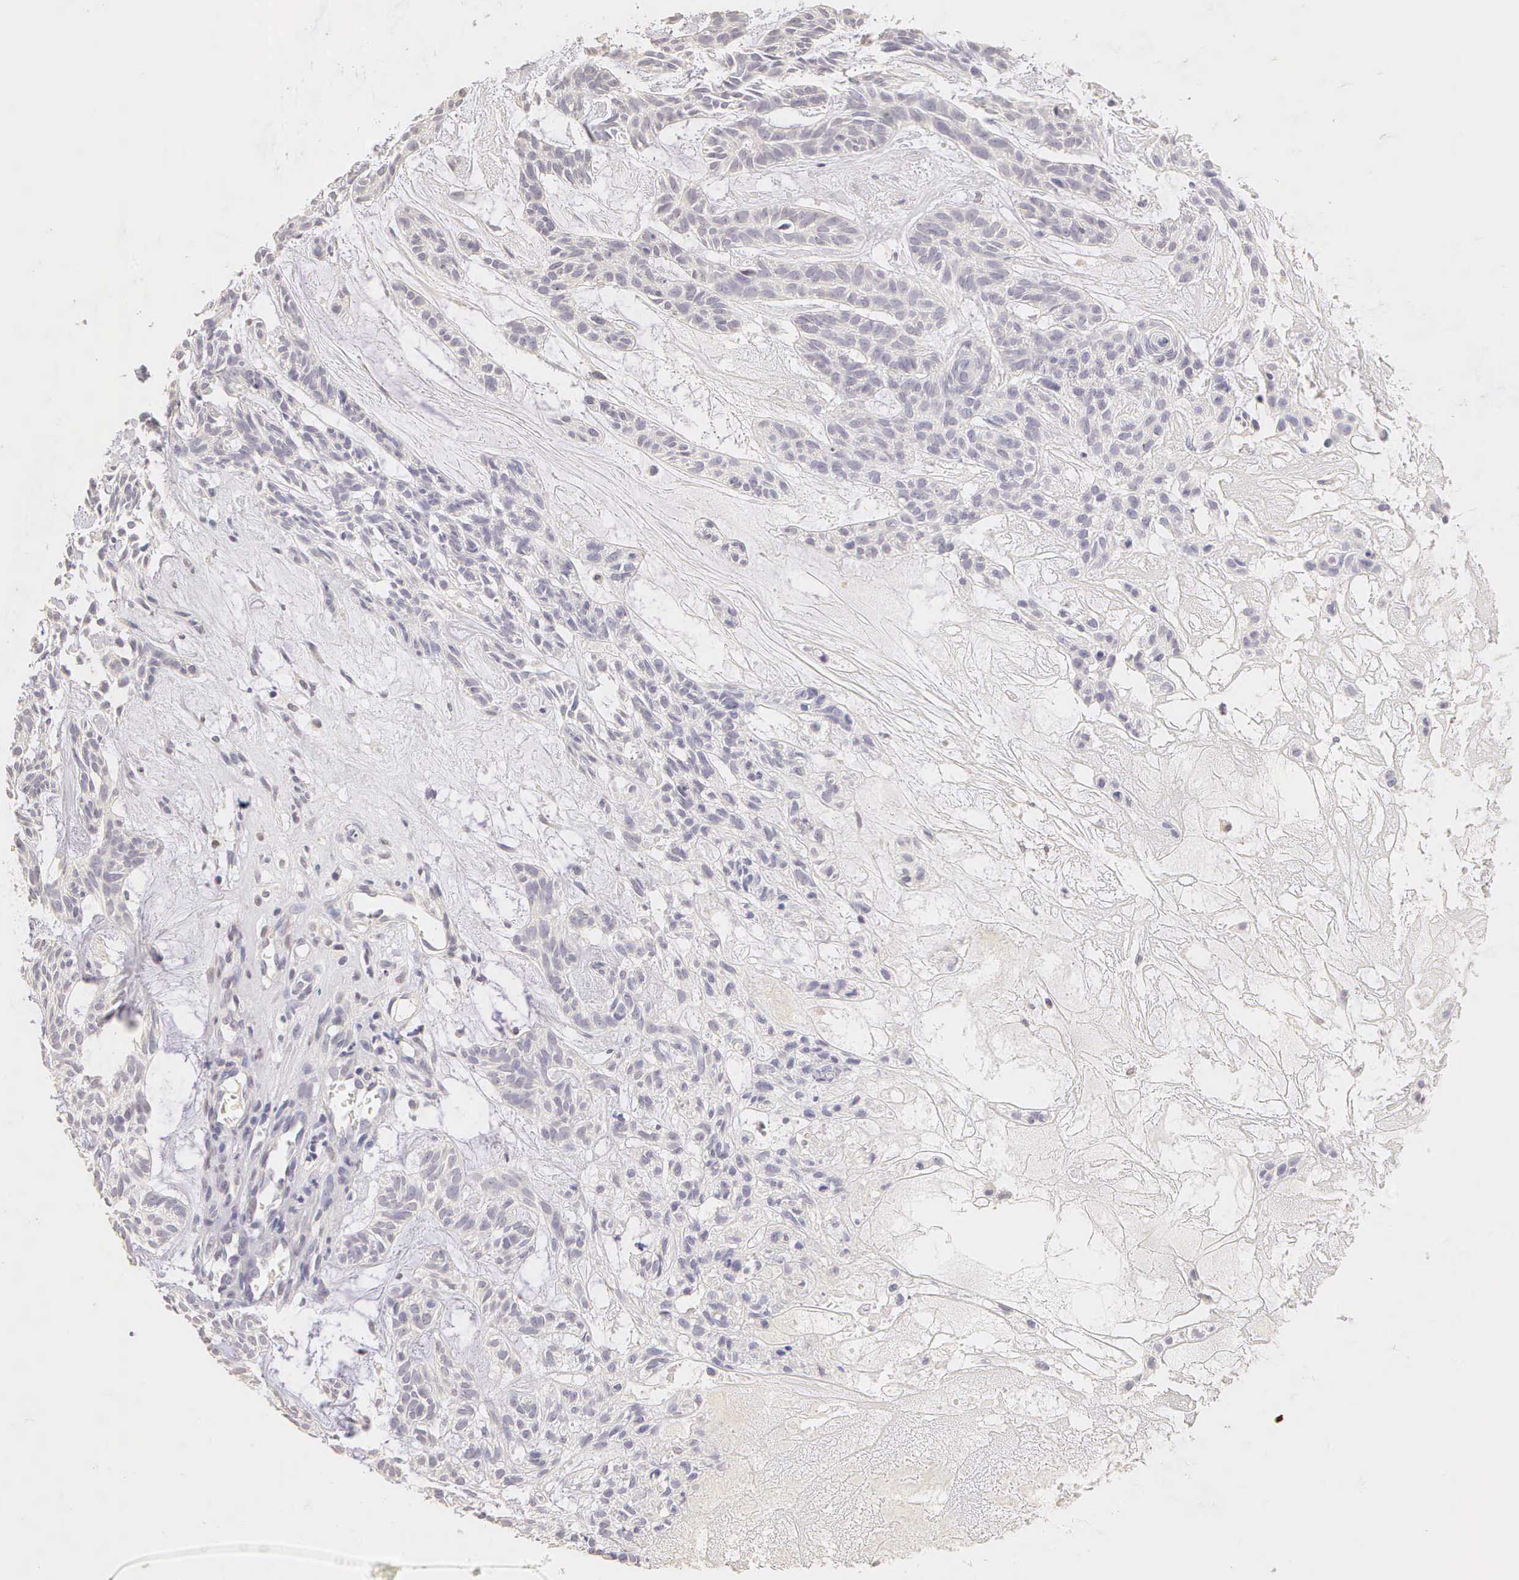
{"staining": {"intensity": "negative", "quantity": "none", "location": "none"}, "tissue": "skin cancer", "cell_type": "Tumor cells", "image_type": "cancer", "snomed": [{"axis": "morphology", "description": "Basal cell carcinoma"}, {"axis": "topography", "description": "Skin"}], "caption": "Tumor cells are negative for protein expression in human skin cancer (basal cell carcinoma). (DAB immunohistochemistry, high magnification).", "gene": "ESR1", "patient": {"sex": "male", "age": 75}}